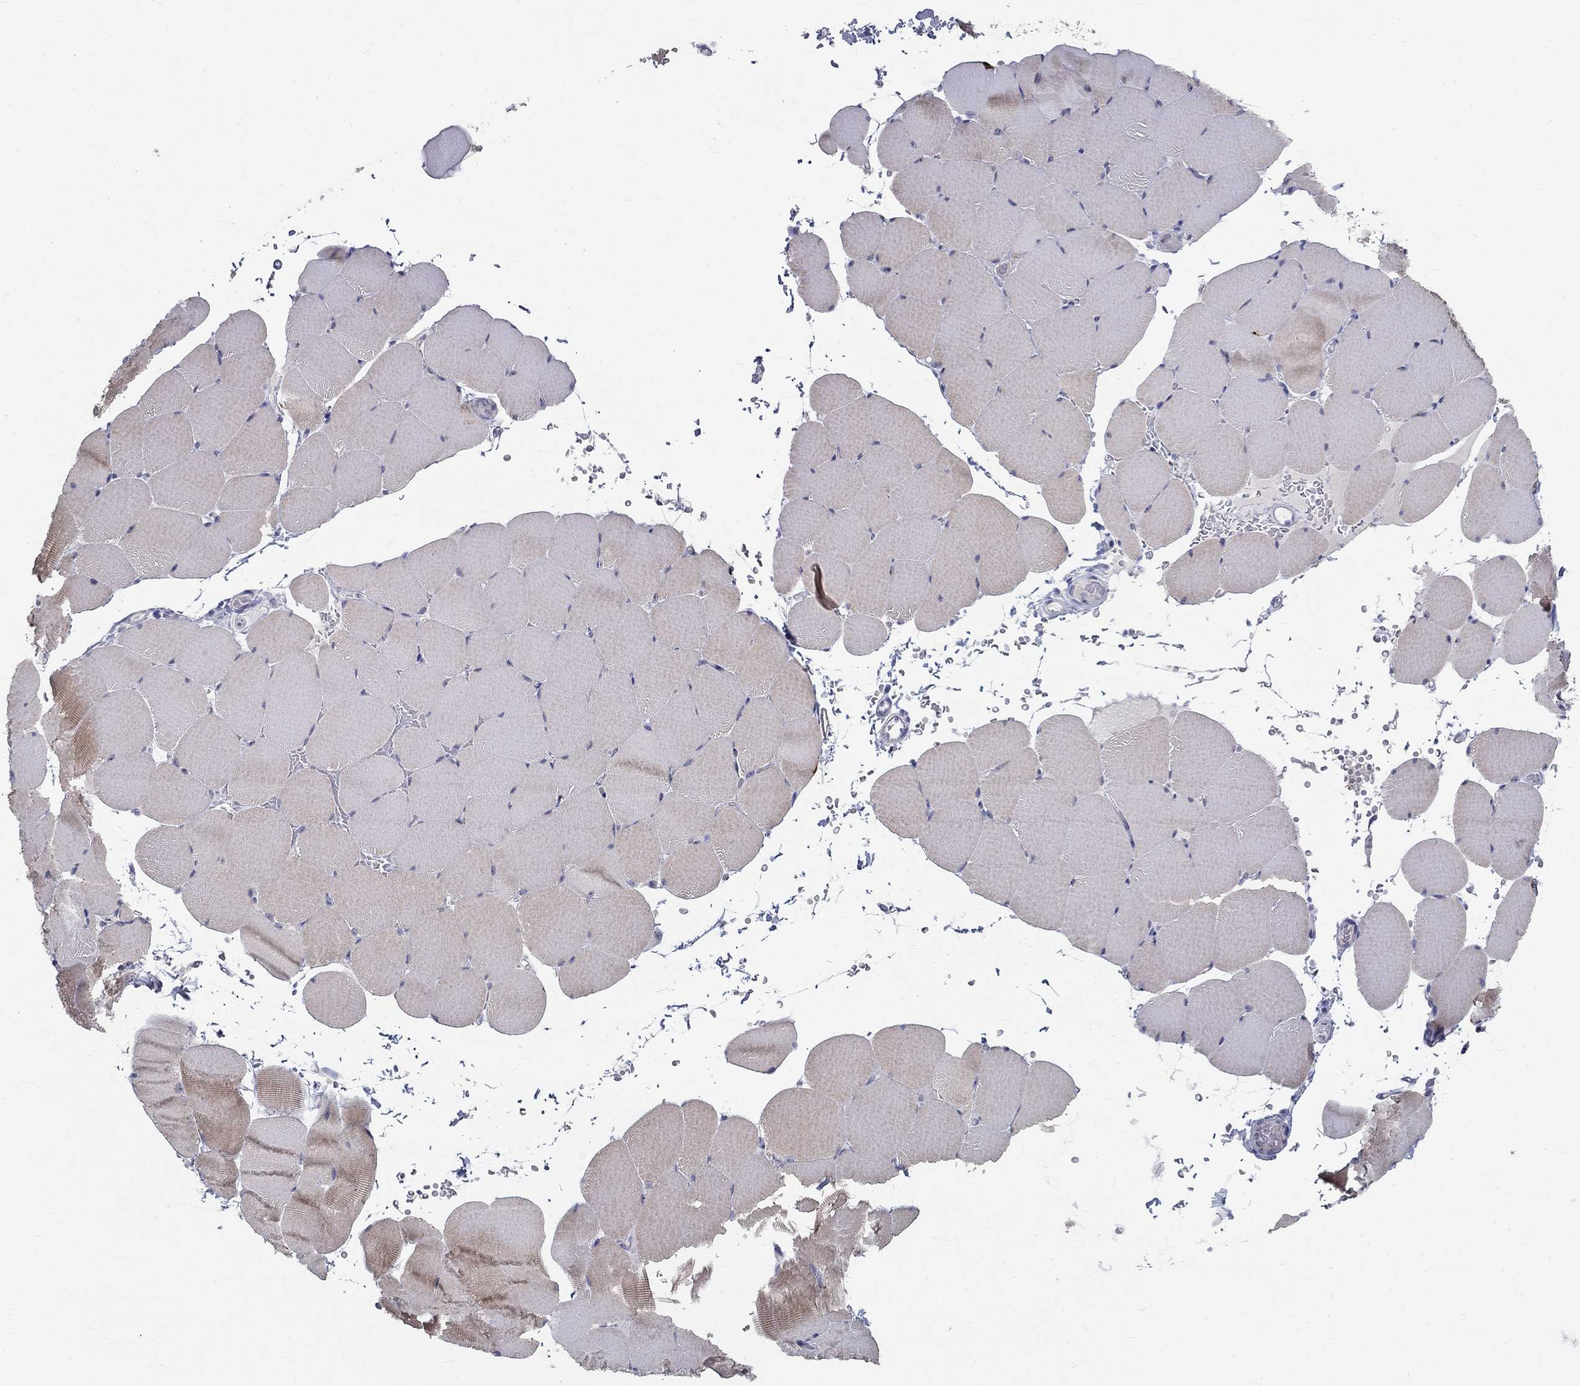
{"staining": {"intensity": "weak", "quantity": "25%-75%", "location": "cytoplasmic/membranous"}, "tissue": "skeletal muscle", "cell_type": "Myocytes", "image_type": "normal", "snomed": [{"axis": "morphology", "description": "Normal tissue, NOS"}, {"axis": "topography", "description": "Skeletal muscle"}], "caption": "Immunohistochemistry (IHC) image of normal skeletal muscle: skeletal muscle stained using immunohistochemistry reveals low levels of weak protein expression localized specifically in the cytoplasmic/membranous of myocytes, appearing as a cytoplasmic/membranous brown color.", "gene": "ENSG00000290147", "patient": {"sex": "female", "age": 37}}